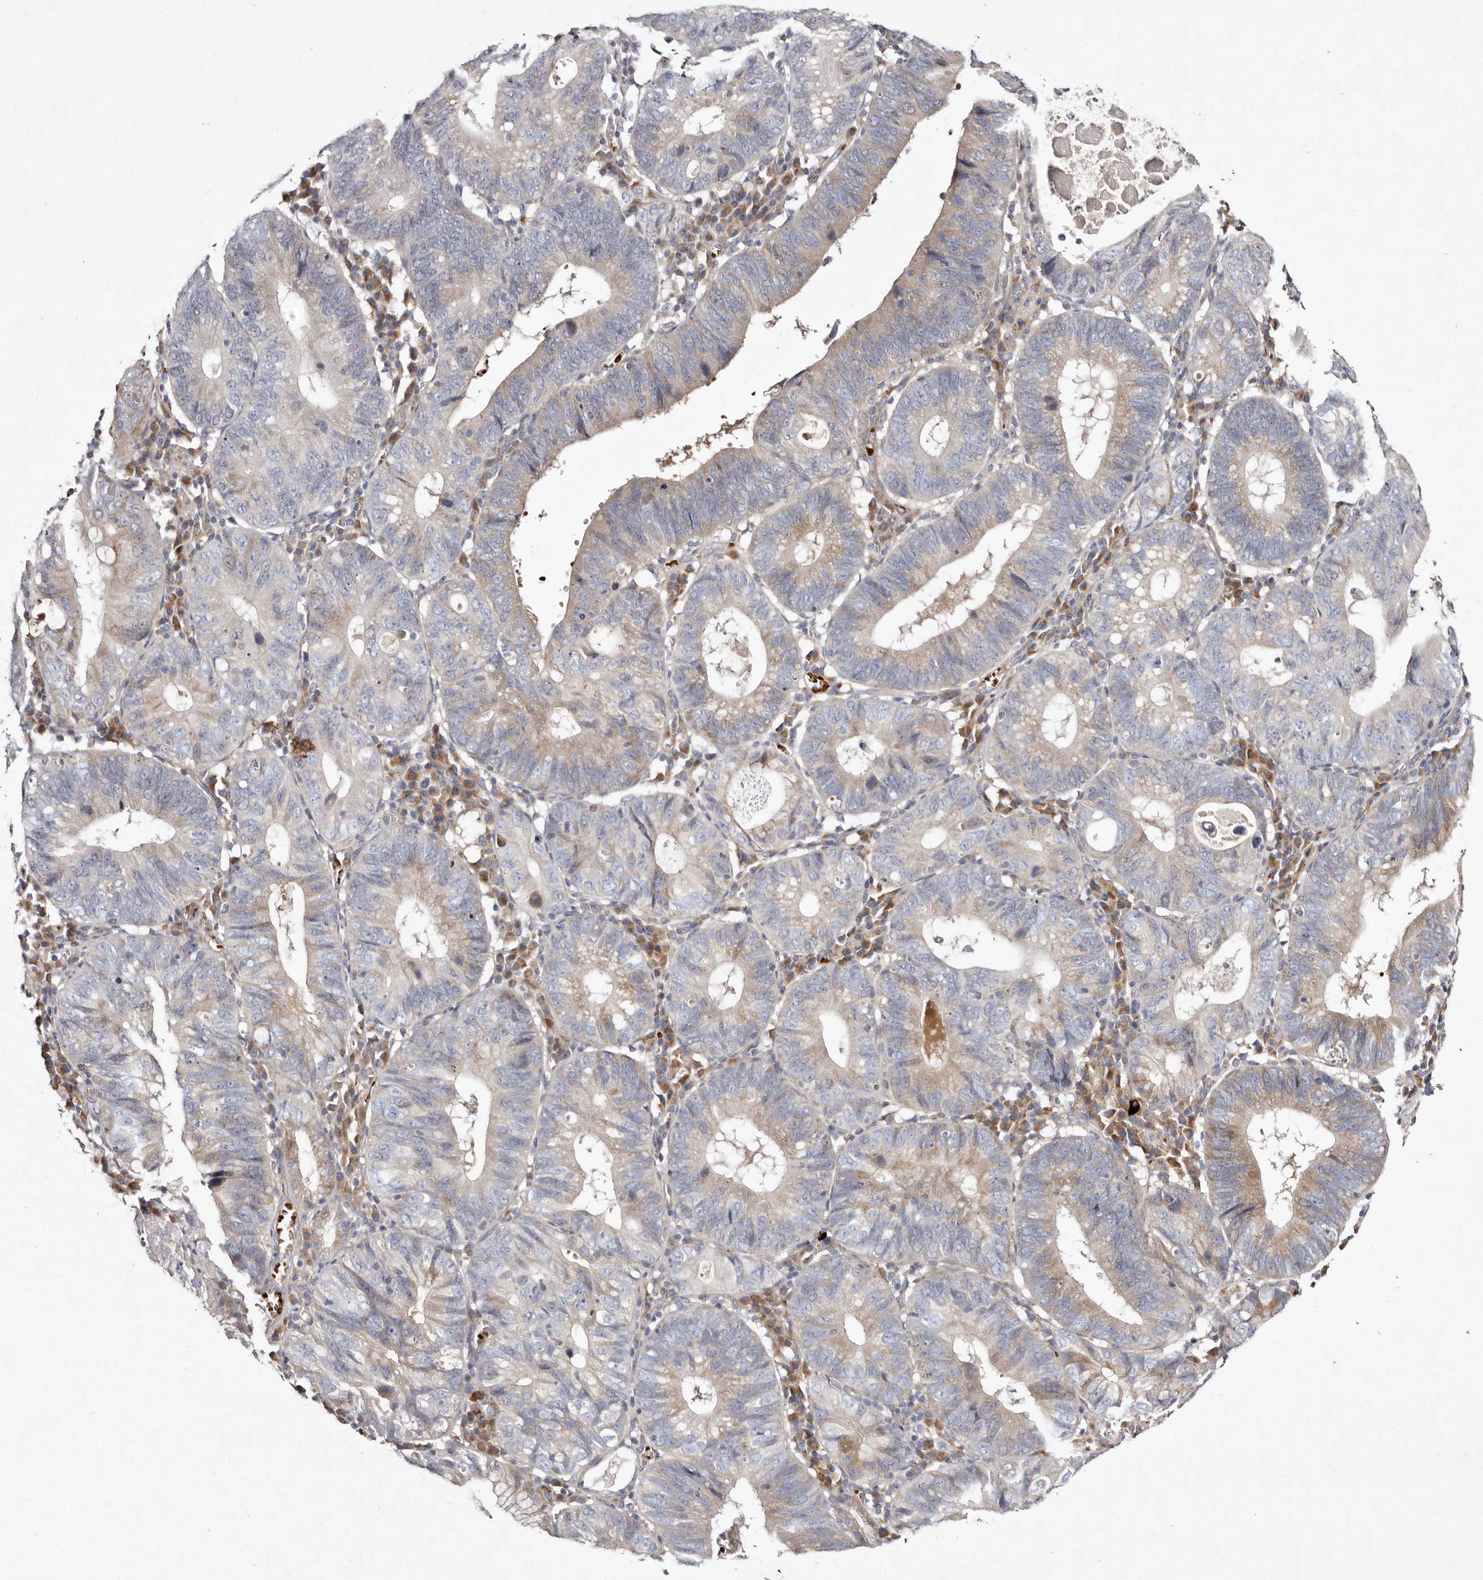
{"staining": {"intensity": "weak", "quantity": "<25%", "location": "cytoplasmic/membranous"}, "tissue": "stomach cancer", "cell_type": "Tumor cells", "image_type": "cancer", "snomed": [{"axis": "morphology", "description": "Adenocarcinoma, NOS"}, {"axis": "topography", "description": "Stomach"}], "caption": "A high-resolution image shows immunohistochemistry staining of stomach cancer (adenocarcinoma), which displays no significant positivity in tumor cells.", "gene": "SLC25A20", "patient": {"sex": "male", "age": 59}}